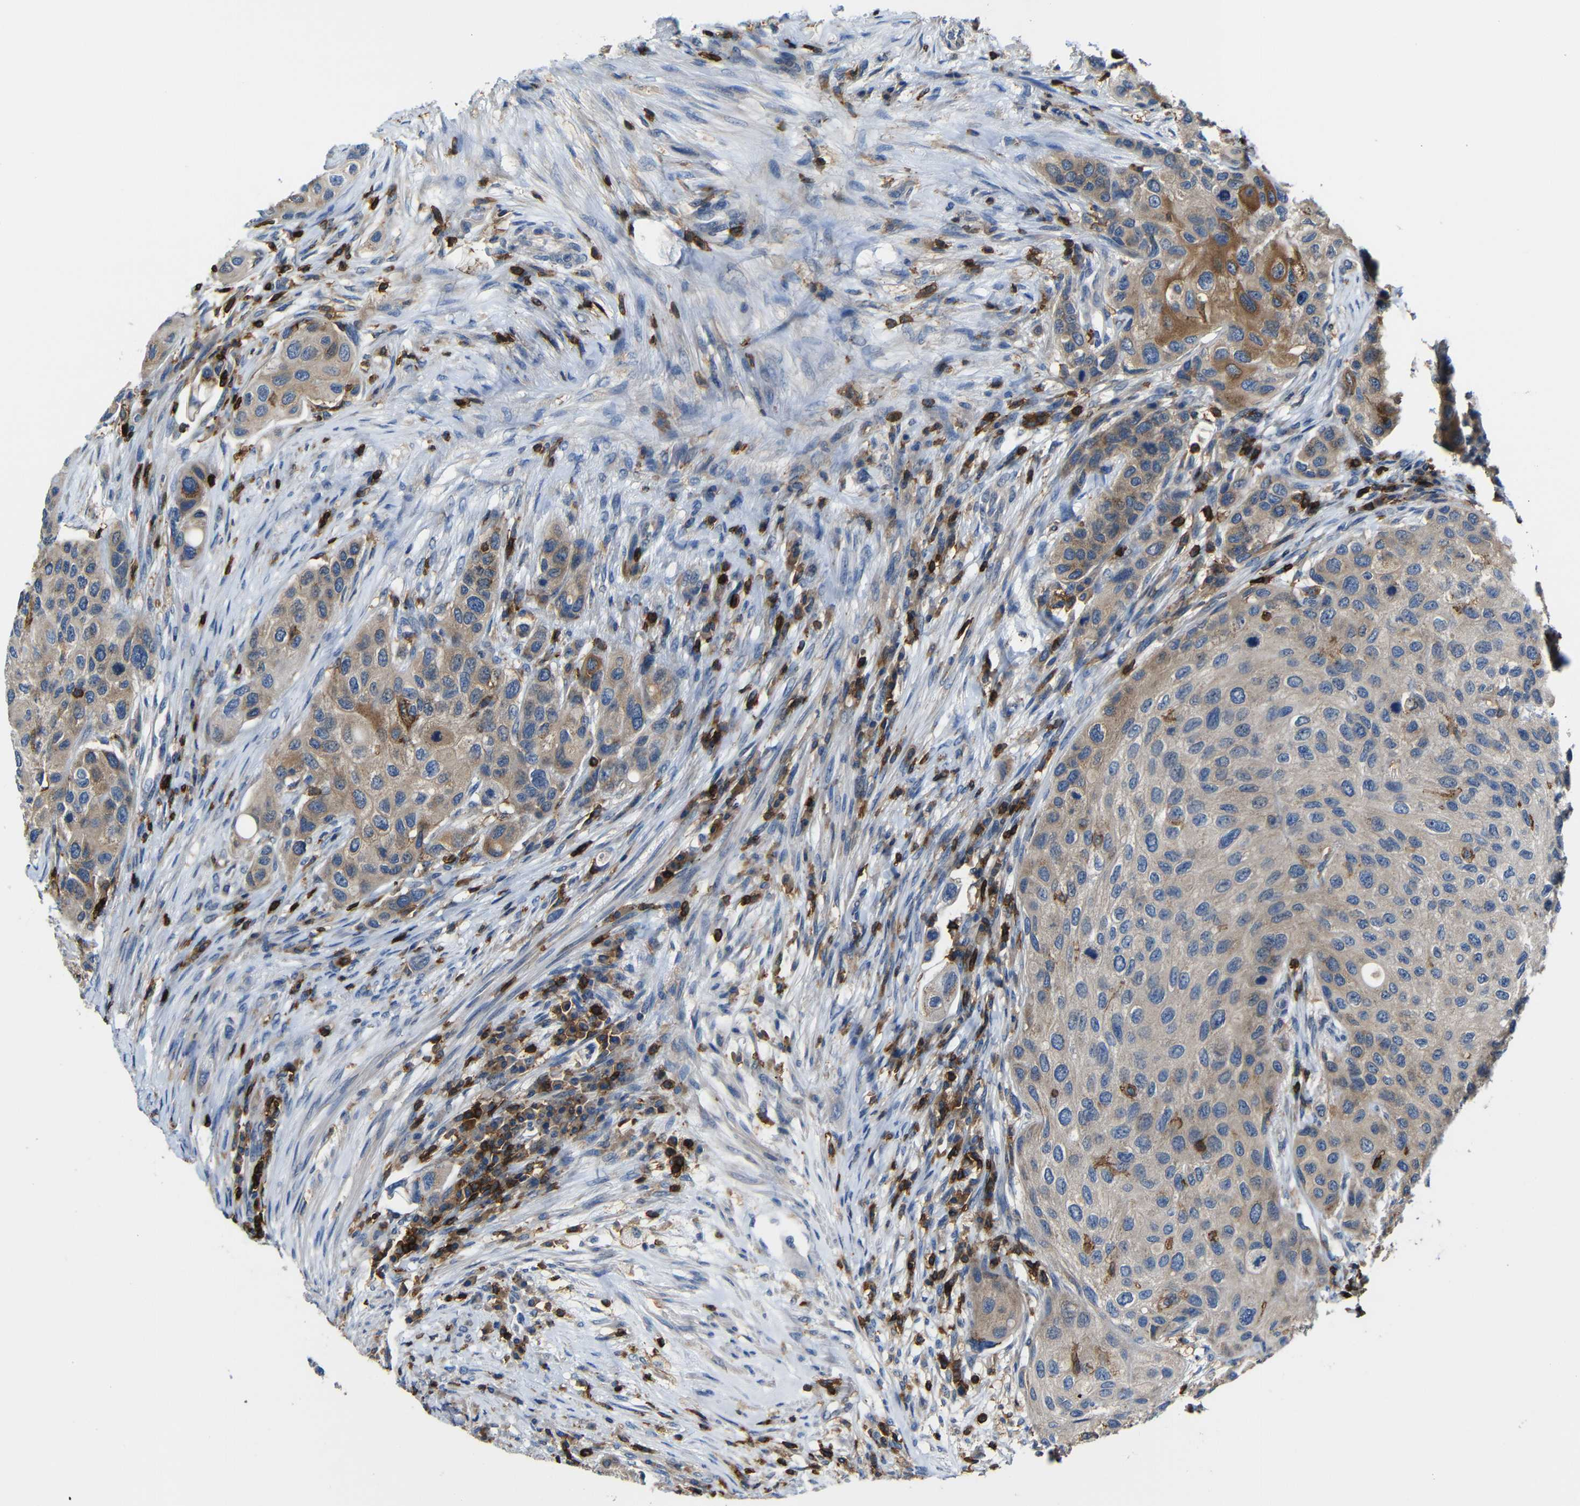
{"staining": {"intensity": "moderate", "quantity": ">75%", "location": "cytoplasmic/membranous"}, "tissue": "urothelial cancer", "cell_type": "Tumor cells", "image_type": "cancer", "snomed": [{"axis": "morphology", "description": "Urothelial carcinoma, High grade"}, {"axis": "topography", "description": "Urinary bladder"}], "caption": "IHC staining of urothelial cancer, which demonstrates medium levels of moderate cytoplasmic/membranous positivity in approximately >75% of tumor cells indicating moderate cytoplasmic/membranous protein expression. The staining was performed using DAB (3,3'-diaminobenzidine) (brown) for protein detection and nuclei were counterstained in hematoxylin (blue).", "gene": "P2RY12", "patient": {"sex": "female", "age": 56}}